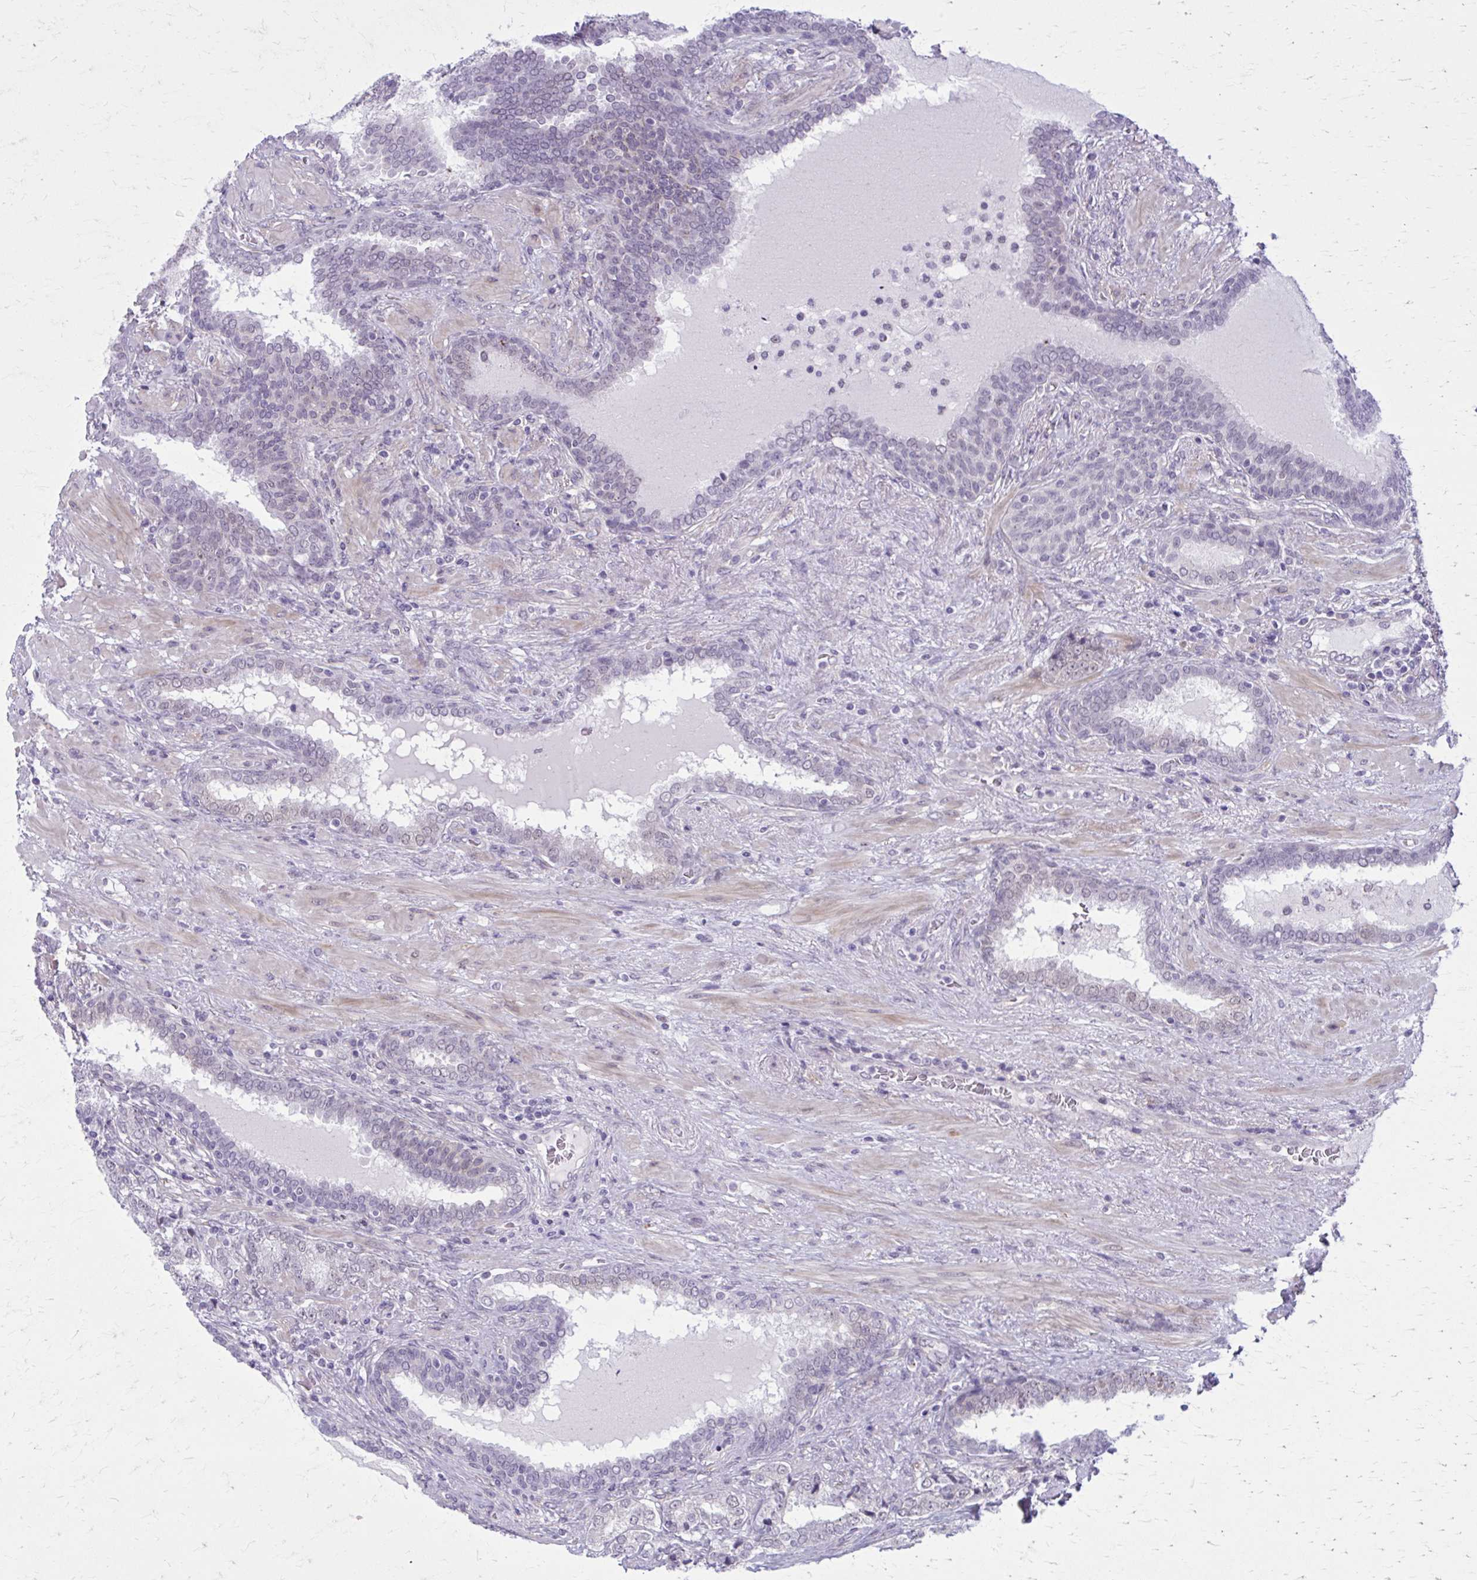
{"staining": {"intensity": "negative", "quantity": "none", "location": "none"}, "tissue": "prostate cancer", "cell_type": "Tumor cells", "image_type": "cancer", "snomed": [{"axis": "morphology", "description": "Adenocarcinoma, High grade"}, {"axis": "topography", "description": "Prostate"}], "caption": "Immunohistochemistry of adenocarcinoma (high-grade) (prostate) displays no positivity in tumor cells.", "gene": "NUMBL", "patient": {"sex": "male", "age": 72}}